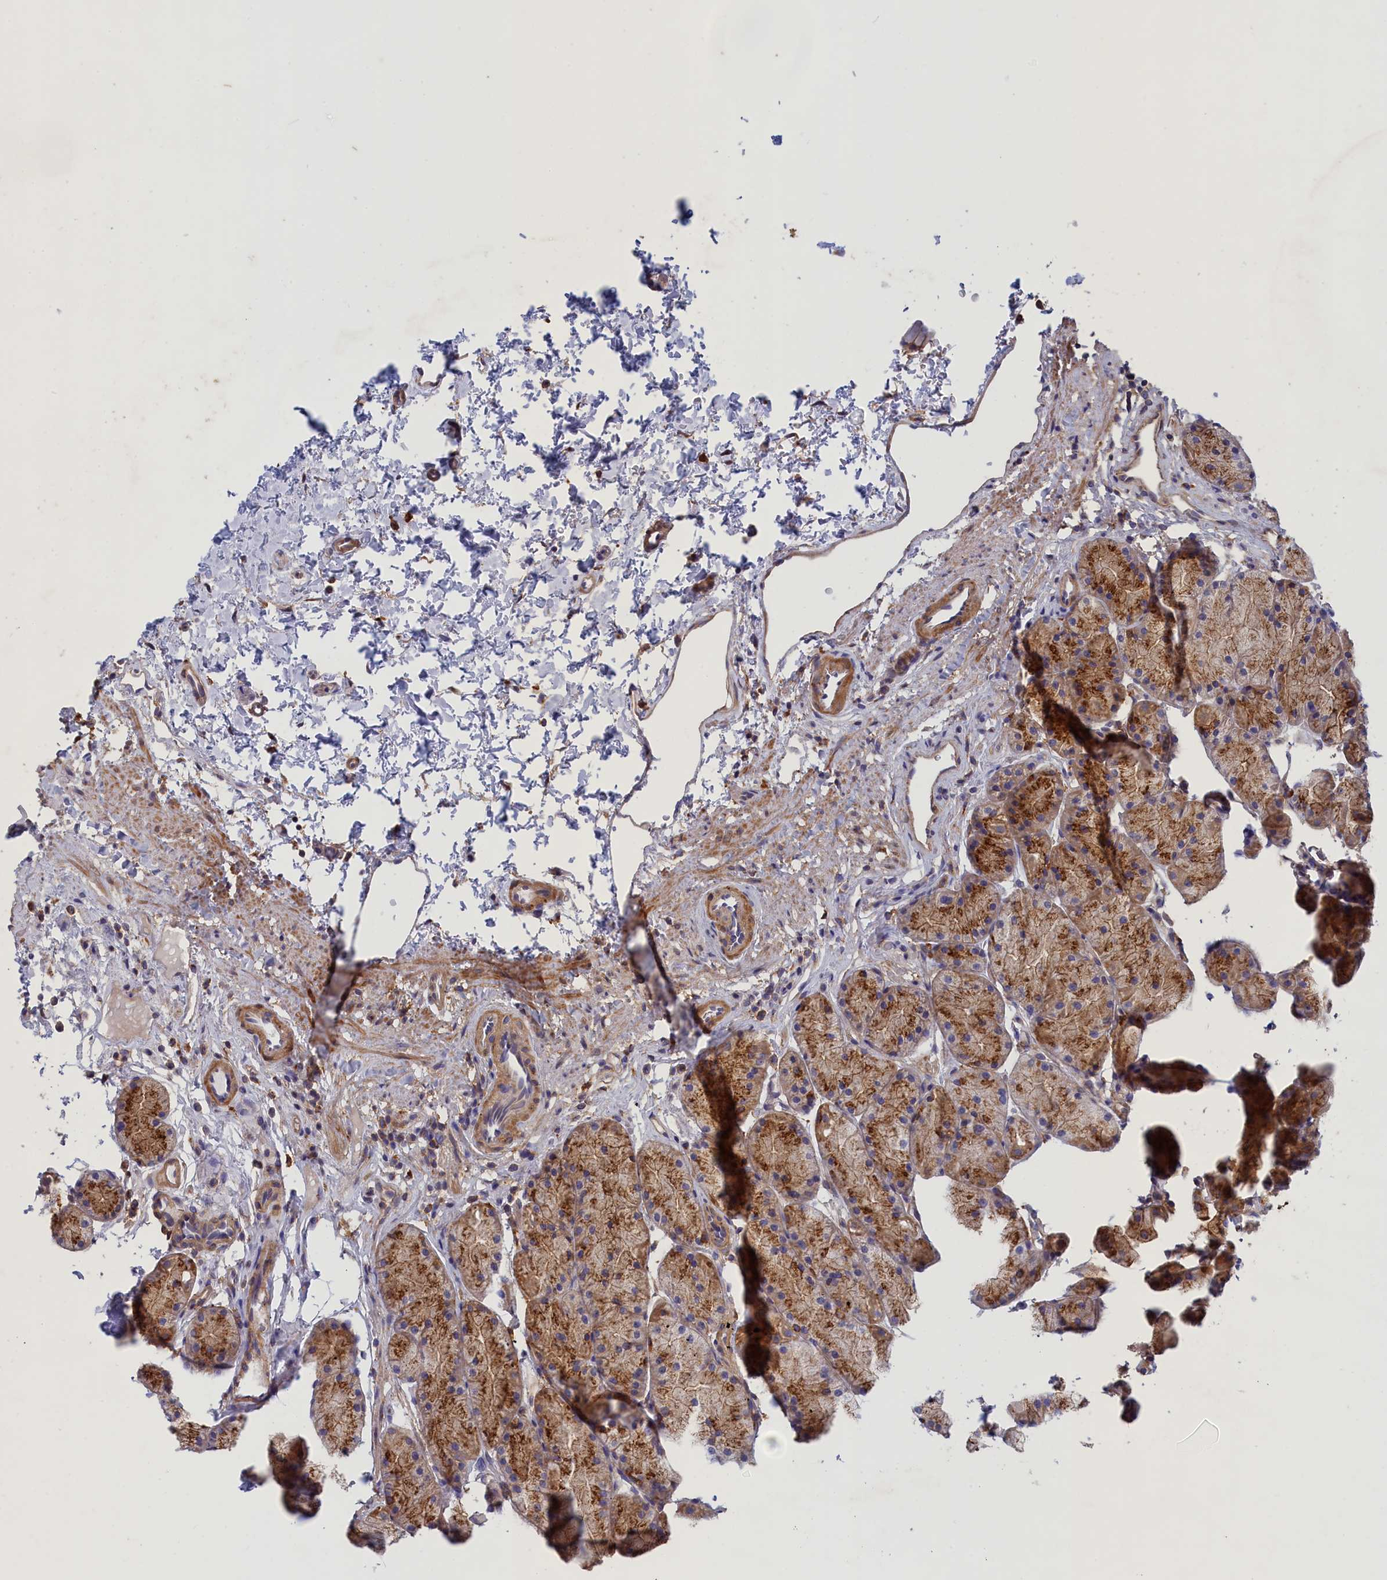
{"staining": {"intensity": "strong", "quantity": "25%-75%", "location": "cytoplasmic/membranous"}, "tissue": "stomach", "cell_type": "Glandular cells", "image_type": "normal", "snomed": [{"axis": "morphology", "description": "Normal tissue, NOS"}, {"axis": "topography", "description": "Stomach, upper"}, {"axis": "topography", "description": "Stomach"}], "caption": "About 25%-75% of glandular cells in unremarkable human stomach show strong cytoplasmic/membranous protein positivity as visualized by brown immunohistochemical staining.", "gene": "SCAMP4", "patient": {"sex": "male", "age": 47}}